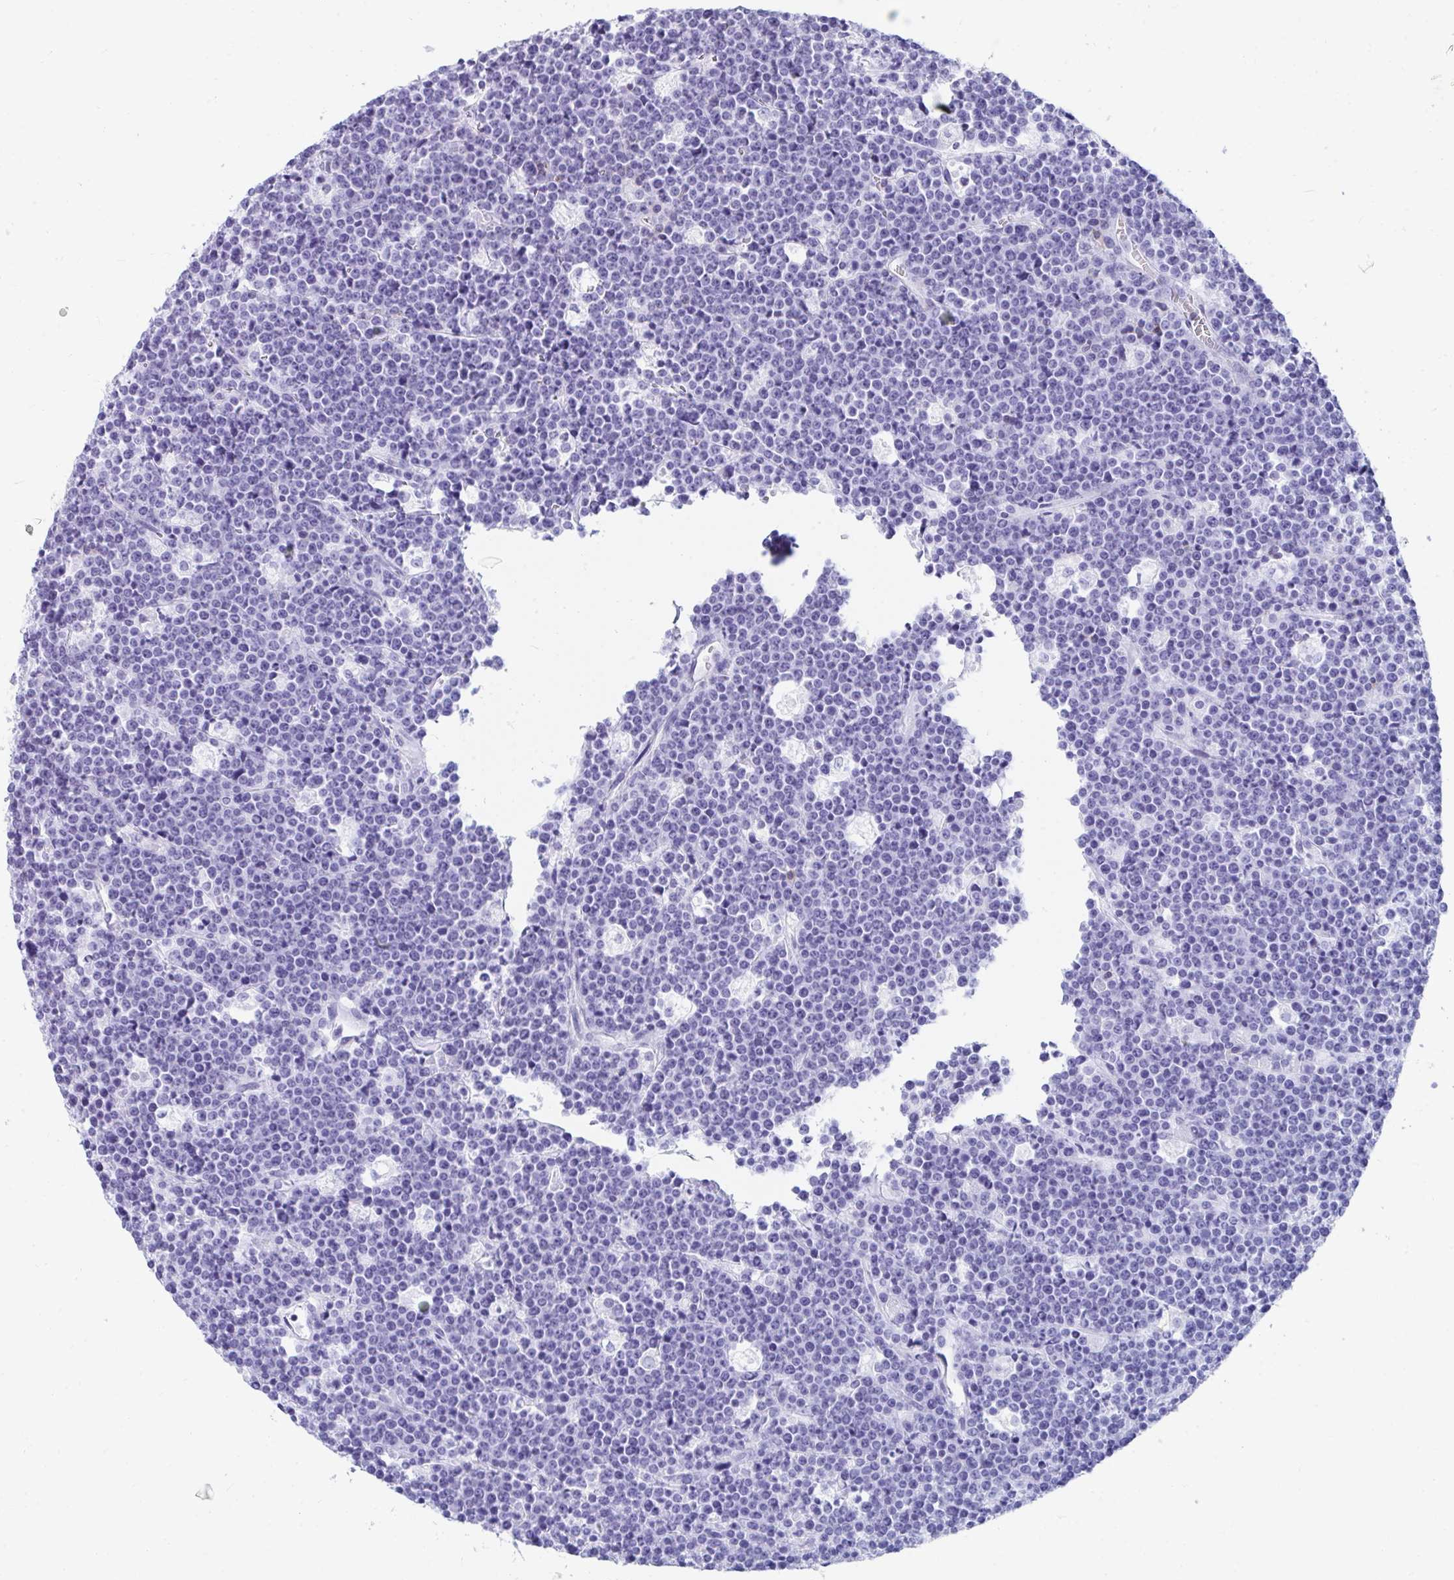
{"staining": {"intensity": "negative", "quantity": "none", "location": "none"}, "tissue": "lymphoma", "cell_type": "Tumor cells", "image_type": "cancer", "snomed": [{"axis": "morphology", "description": "Malignant lymphoma, non-Hodgkin's type, High grade"}, {"axis": "topography", "description": "Ovary"}], "caption": "A photomicrograph of human high-grade malignant lymphoma, non-Hodgkin's type is negative for staining in tumor cells.", "gene": "CD7", "patient": {"sex": "female", "age": 56}}